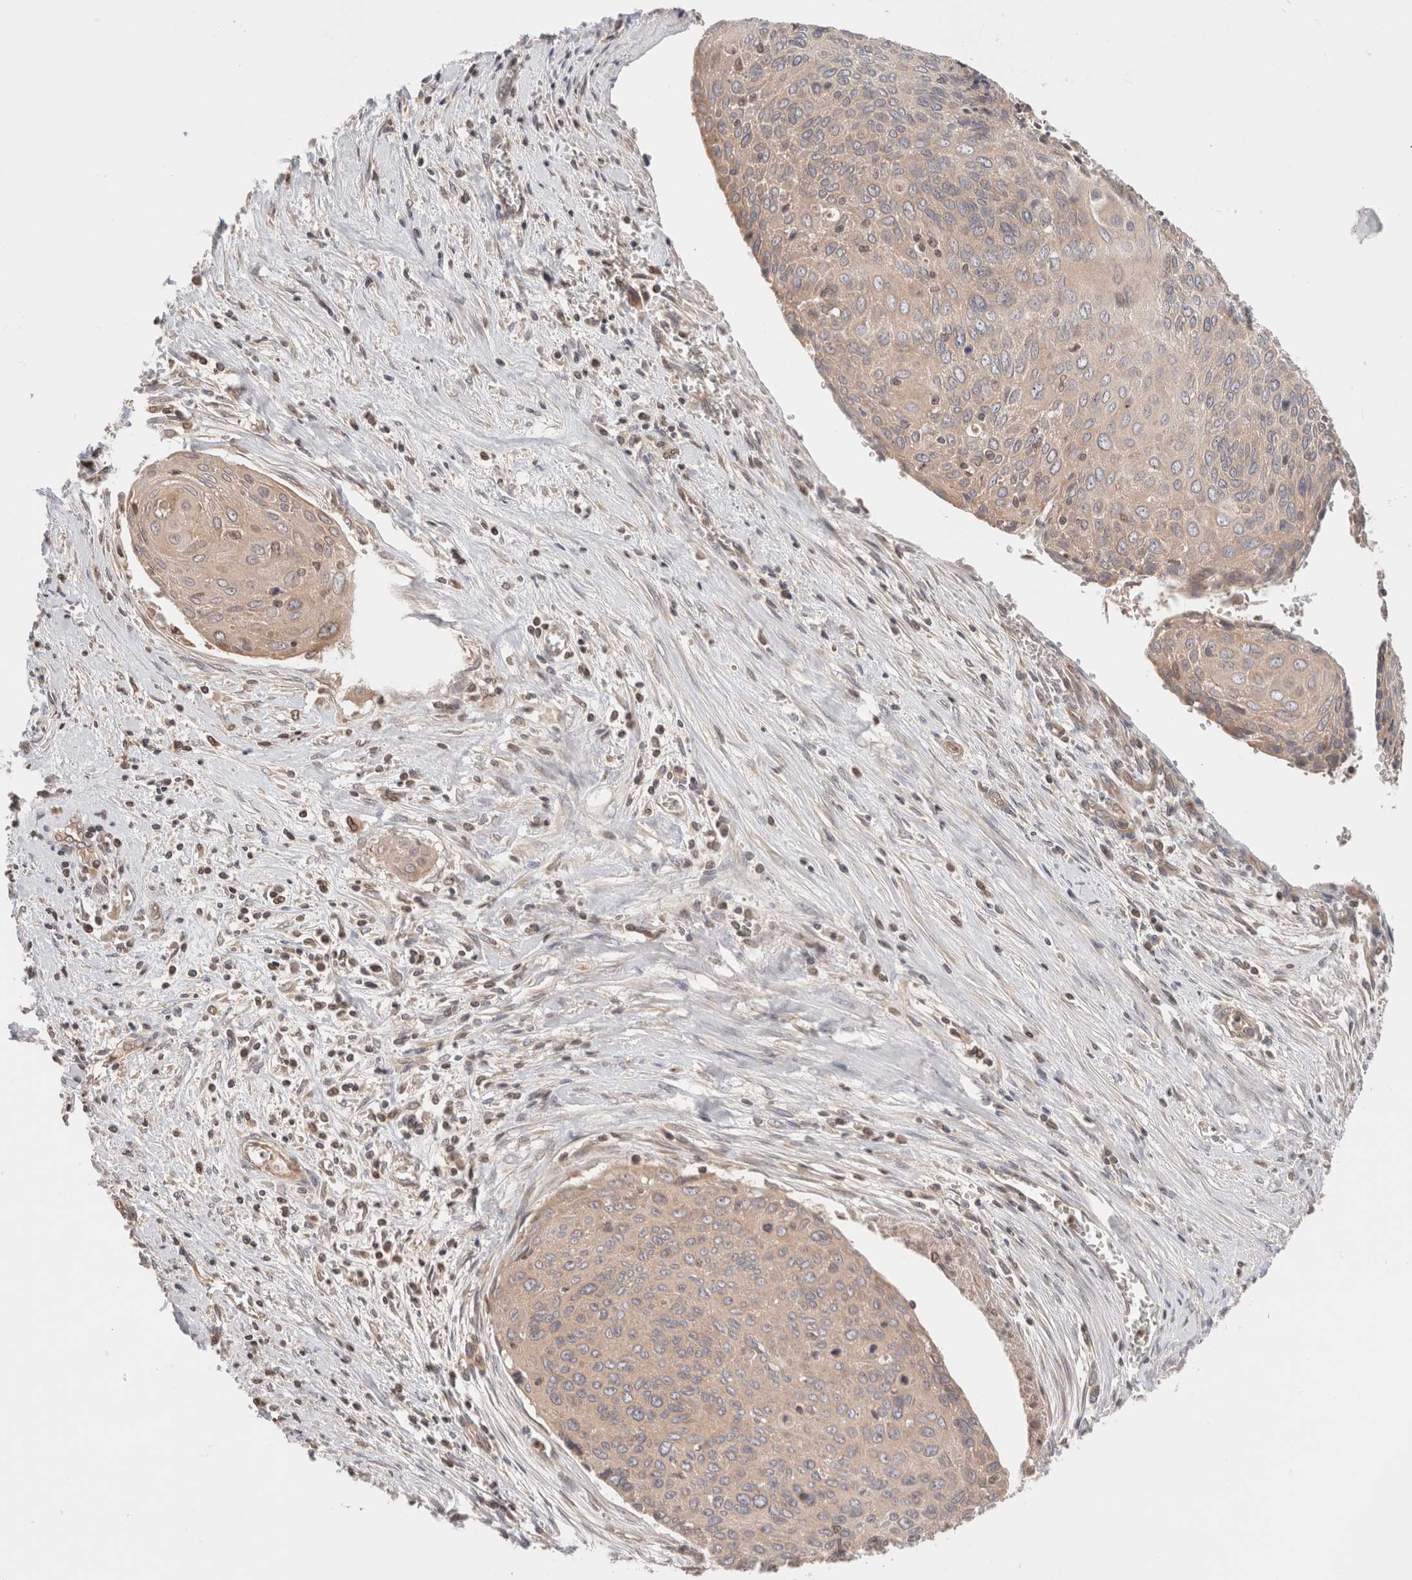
{"staining": {"intensity": "weak", "quantity": ">75%", "location": "cytoplasmic/membranous"}, "tissue": "cervical cancer", "cell_type": "Tumor cells", "image_type": "cancer", "snomed": [{"axis": "morphology", "description": "Squamous cell carcinoma, NOS"}, {"axis": "topography", "description": "Cervix"}], "caption": "Brown immunohistochemical staining in cervical cancer displays weak cytoplasmic/membranous staining in about >75% of tumor cells. Nuclei are stained in blue.", "gene": "SIKE1", "patient": {"sex": "female", "age": 55}}